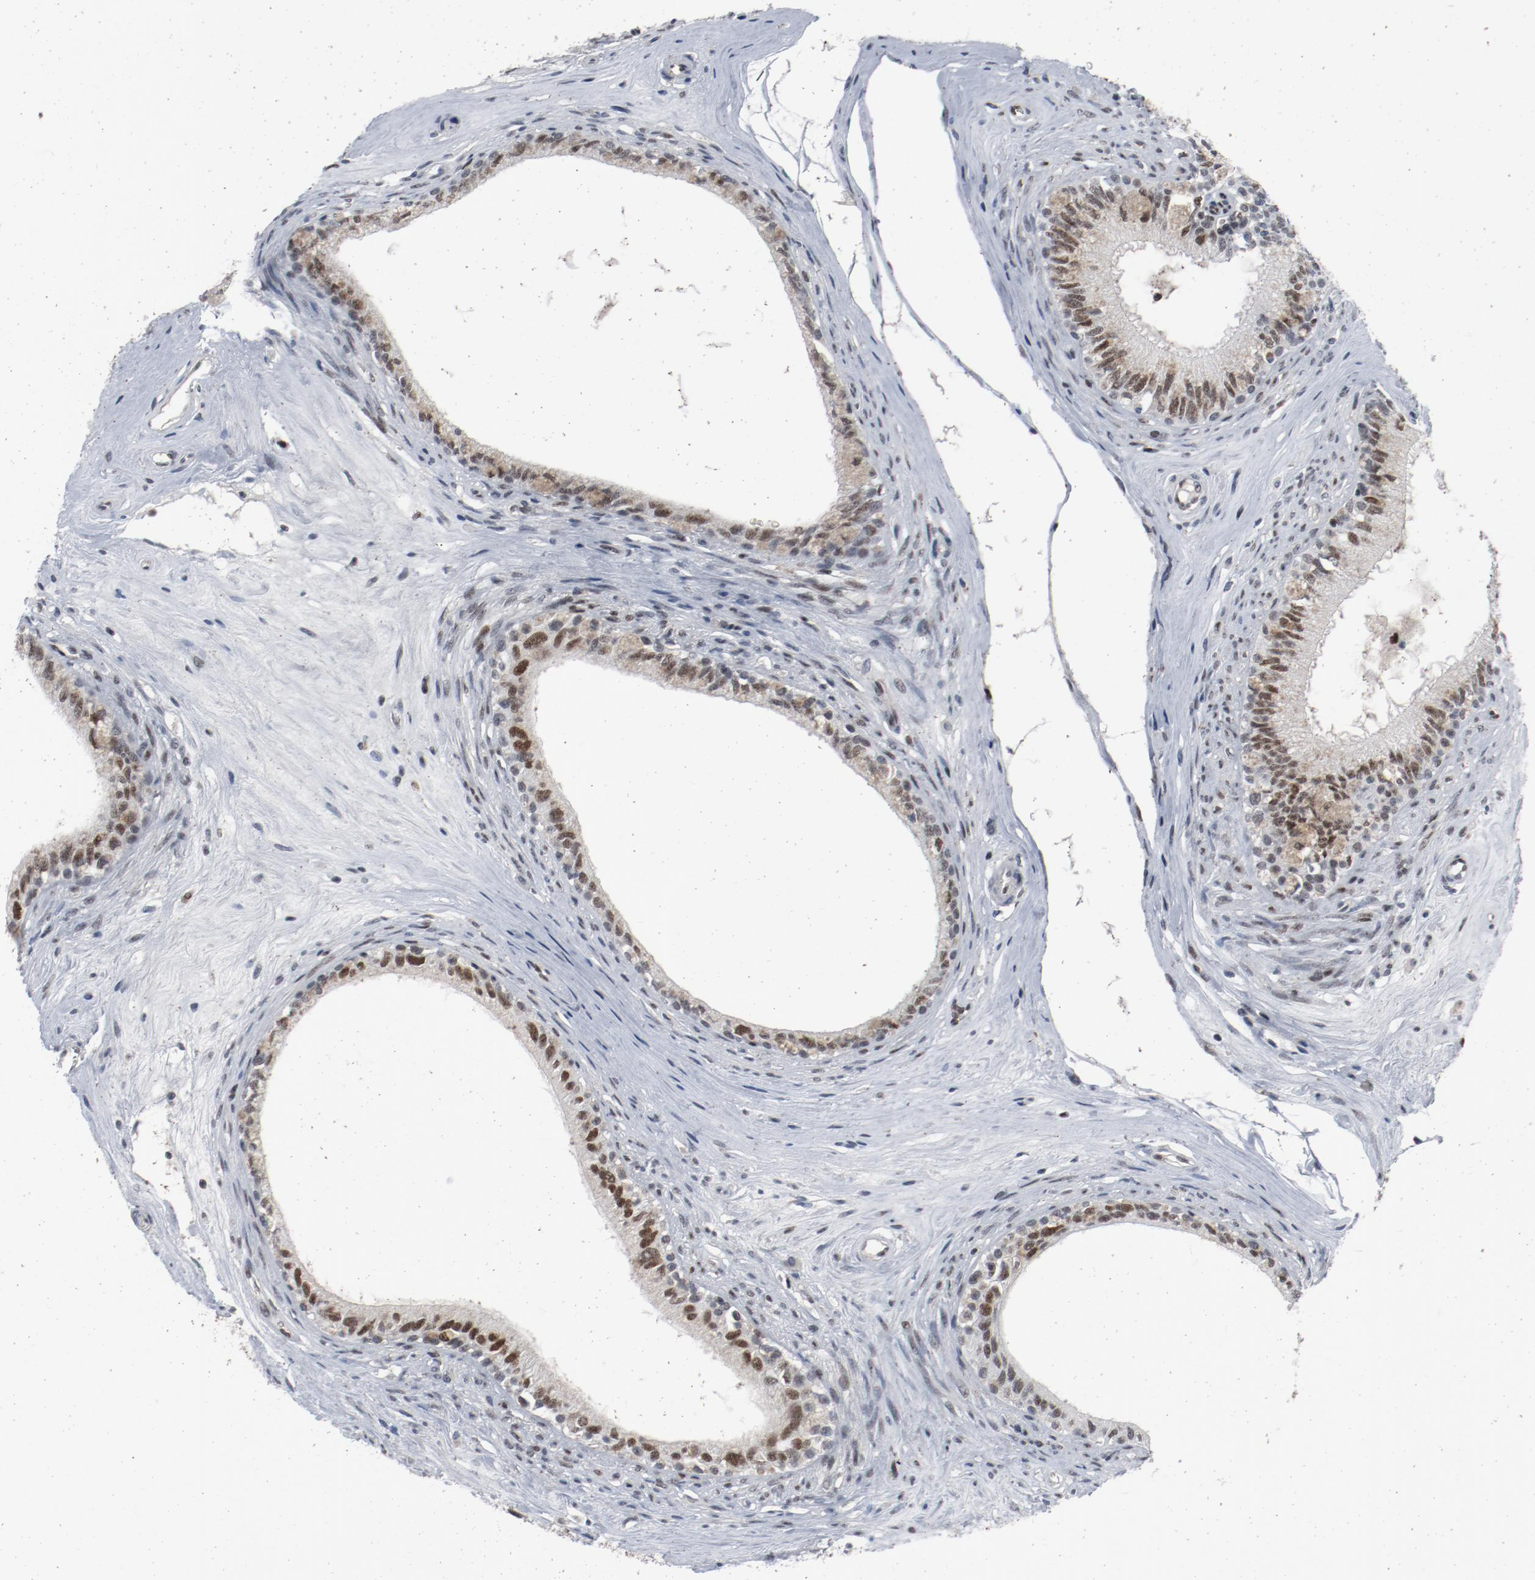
{"staining": {"intensity": "moderate", "quantity": ">75%", "location": "nuclear"}, "tissue": "epididymis", "cell_type": "Glandular cells", "image_type": "normal", "snomed": [{"axis": "morphology", "description": "Normal tissue, NOS"}, {"axis": "morphology", "description": "Inflammation, NOS"}, {"axis": "topography", "description": "Epididymis"}], "caption": "Immunohistochemistry of benign epididymis reveals medium levels of moderate nuclear positivity in approximately >75% of glandular cells.", "gene": "JMJD6", "patient": {"sex": "male", "age": 84}}